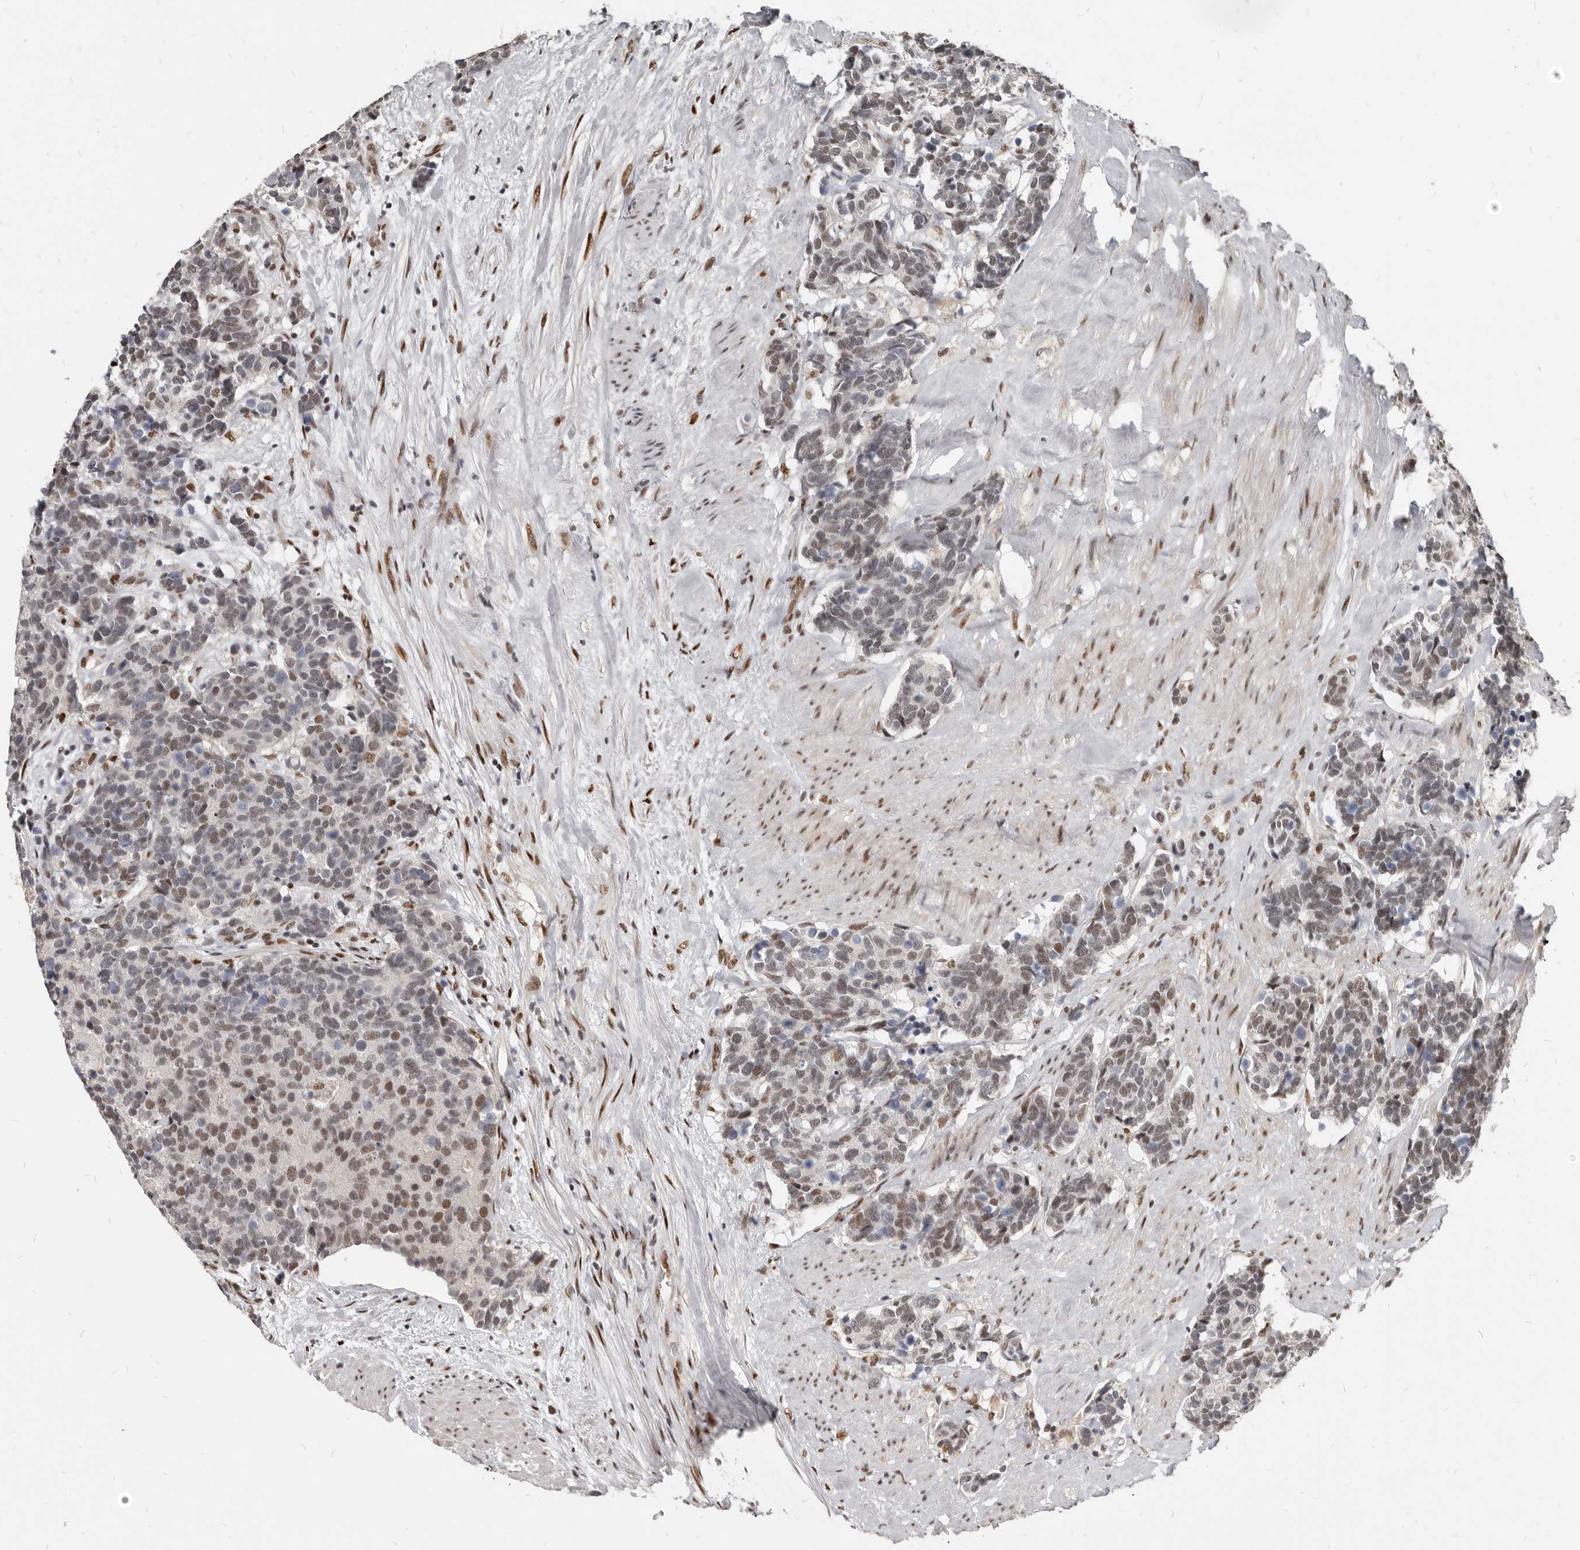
{"staining": {"intensity": "moderate", "quantity": "25%-75%", "location": "nuclear"}, "tissue": "carcinoid", "cell_type": "Tumor cells", "image_type": "cancer", "snomed": [{"axis": "morphology", "description": "Carcinoma, NOS"}, {"axis": "morphology", "description": "Carcinoid, malignant, NOS"}, {"axis": "topography", "description": "Urinary bladder"}], "caption": "Brown immunohistochemical staining in human carcinoma demonstrates moderate nuclear positivity in about 25%-75% of tumor cells. (IHC, brightfield microscopy, high magnification).", "gene": "ATF5", "patient": {"sex": "male", "age": 57}}